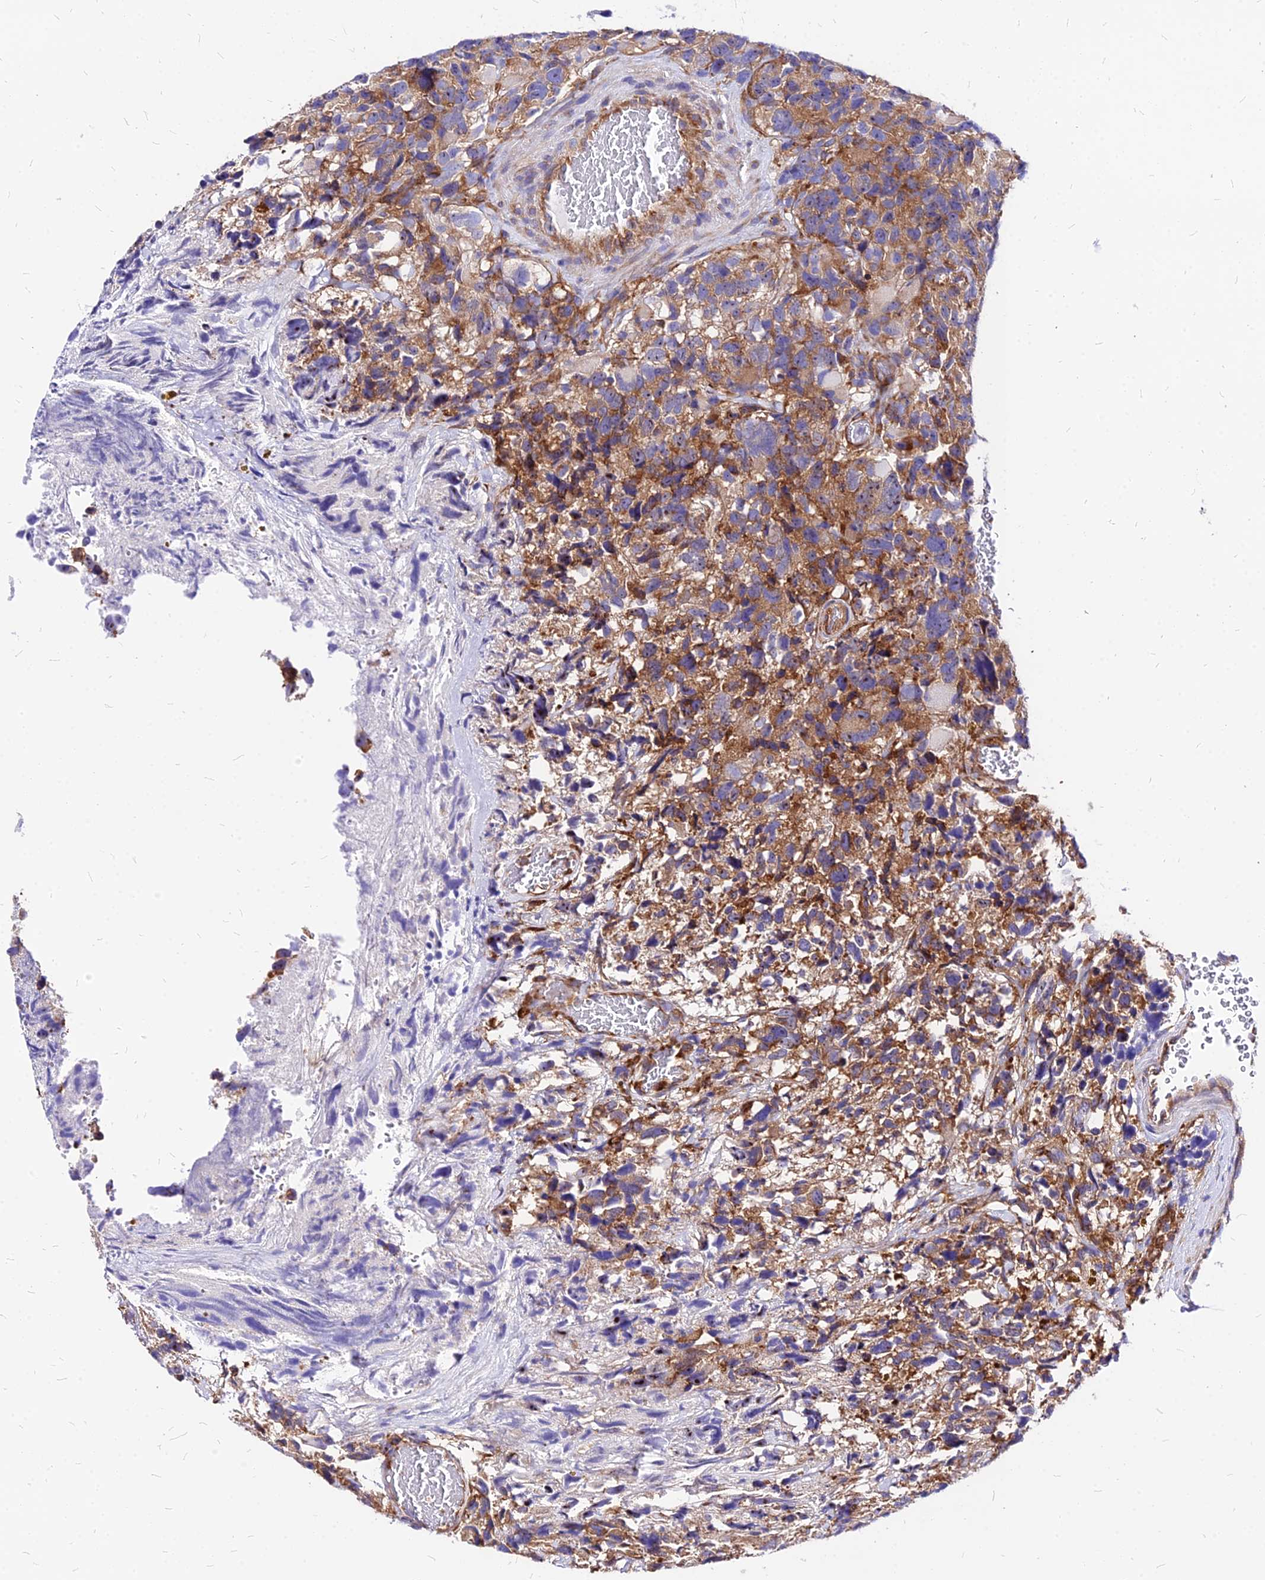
{"staining": {"intensity": "moderate", "quantity": ">75%", "location": "cytoplasmic/membranous"}, "tissue": "glioma", "cell_type": "Tumor cells", "image_type": "cancer", "snomed": [{"axis": "morphology", "description": "Glioma, malignant, High grade"}, {"axis": "topography", "description": "Brain"}], "caption": "Immunohistochemistry of human malignant high-grade glioma demonstrates medium levels of moderate cytoplasmic/membranous positivity in approximately >75% of tumor cells. Nuclei are stained in blue.", "gene": "RPL19", "patient": {"sex": "male", "age": 69}}